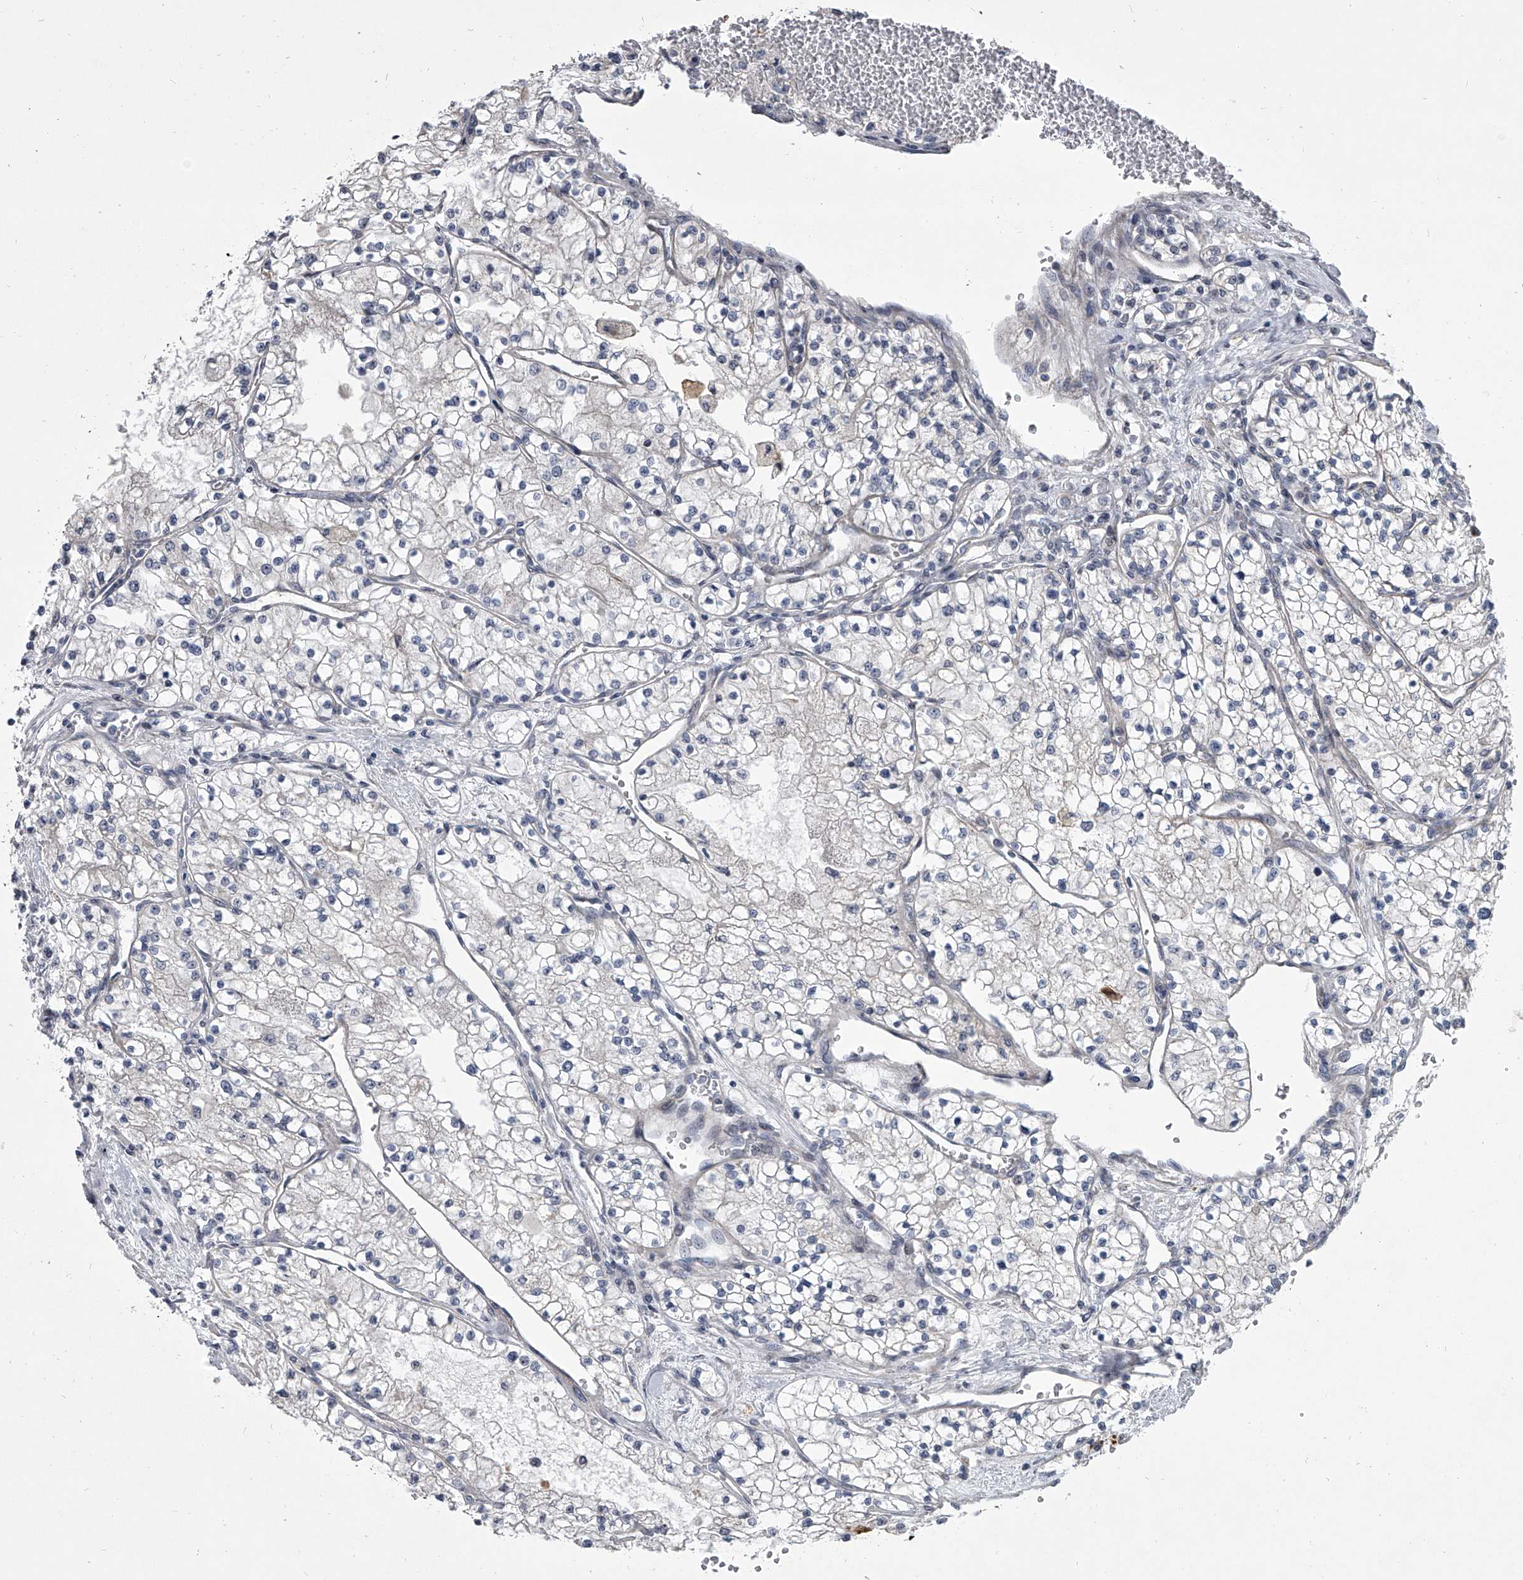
{"staining": {"intensity": "negative", "quantity": "none", "location": "none"}, "tissue": "renal cancer", "cell_type": "Tumor cells", "image_type": "cancer", "snomed": [{"axis": "morphology", "description": "Normal tissue, NOS"}, {"axis": "morphology", "description": "Adenocarcinoma, NOS"}, {"axis": "topography", "description": "Kidney"}], "caption": "Tumor cells are negative for brown protein staining in renal cancer (adenocarcinoma).", "gene": "HEATR6", "patient": {"sex": "male", "age": 68}}